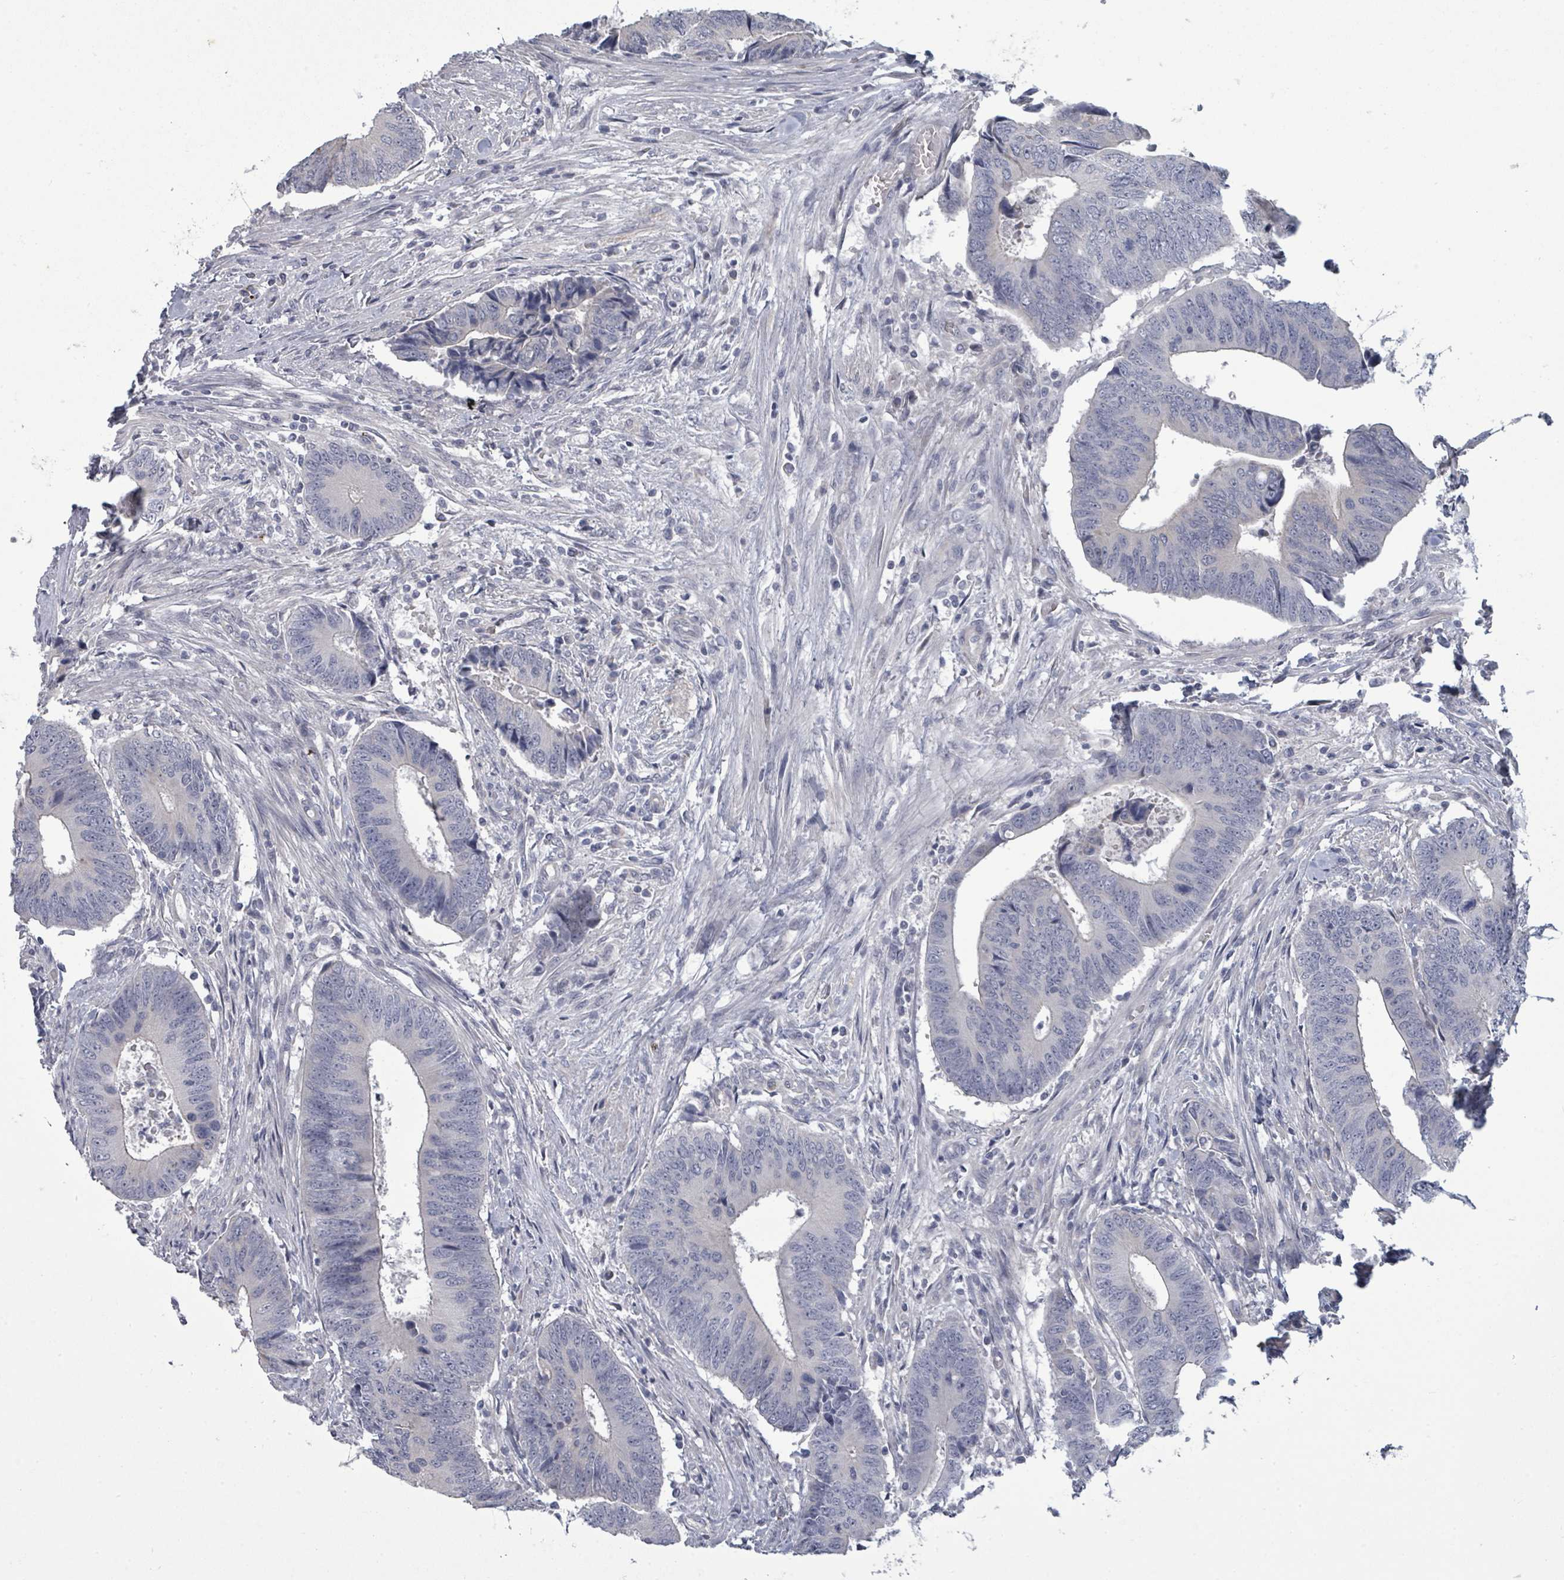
{"staining": {"intensity": "negative", "quantity": "none", "location": "none"}, "tissue": "colorectal cancer", "cell_type": "Tumor cells", "image_type": "cancer", "snomed": [{"axis": "morphology", "description": "Adenocarcinoma, NOS"}, {"axis": "topography", "description": "Colon"}], "caption": "Photomicrograph shows no significant protein expression in tumor cells of adenocarcinoma (colorectal).", "gene": "ASB12", "patient": {"sex": "male", "age": 87}}